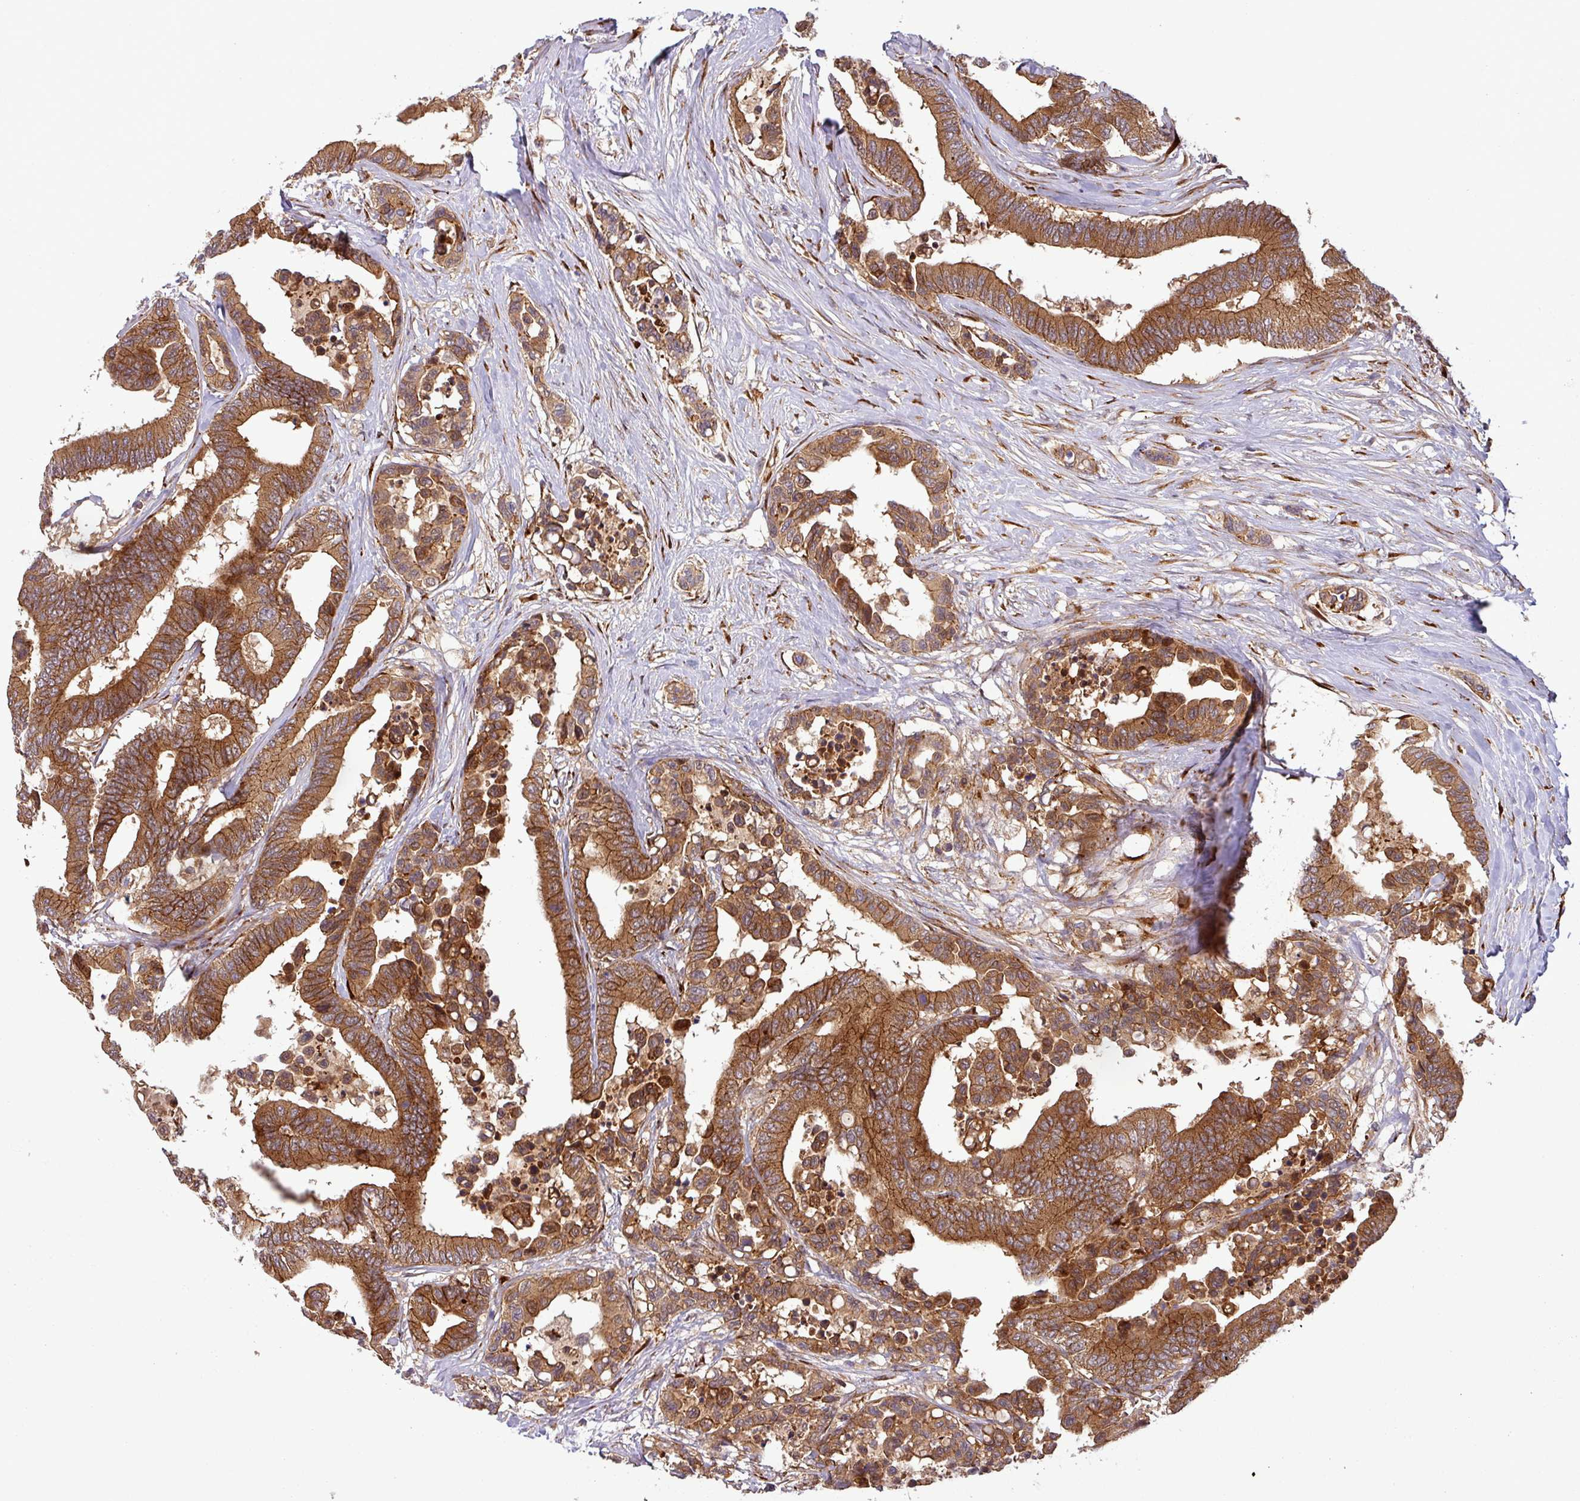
{"staining": {"intensity": "strong", "quantity": ">75%", "location": "cytoplasmic/membranous"}, "tissue": "colorectal cancer", "cell_type": "Tumor cells", "image_type": "cancer", "snomed": [{"axis": "morphology", "description": "Normal tissue, NOS"}, {"axis": "morphology", "description": "Adenocarcinoma, NOS"}, {"axis": "topography", "description": "Colon"}], "caption": "The histopathology image exhibits a brown stain indicating the presence of a protein in the cytoplasmic/membranous of tumor cells in colorectal cancer.", "gene": "ART1", "patient": {"sex": "male", "age": 82}}